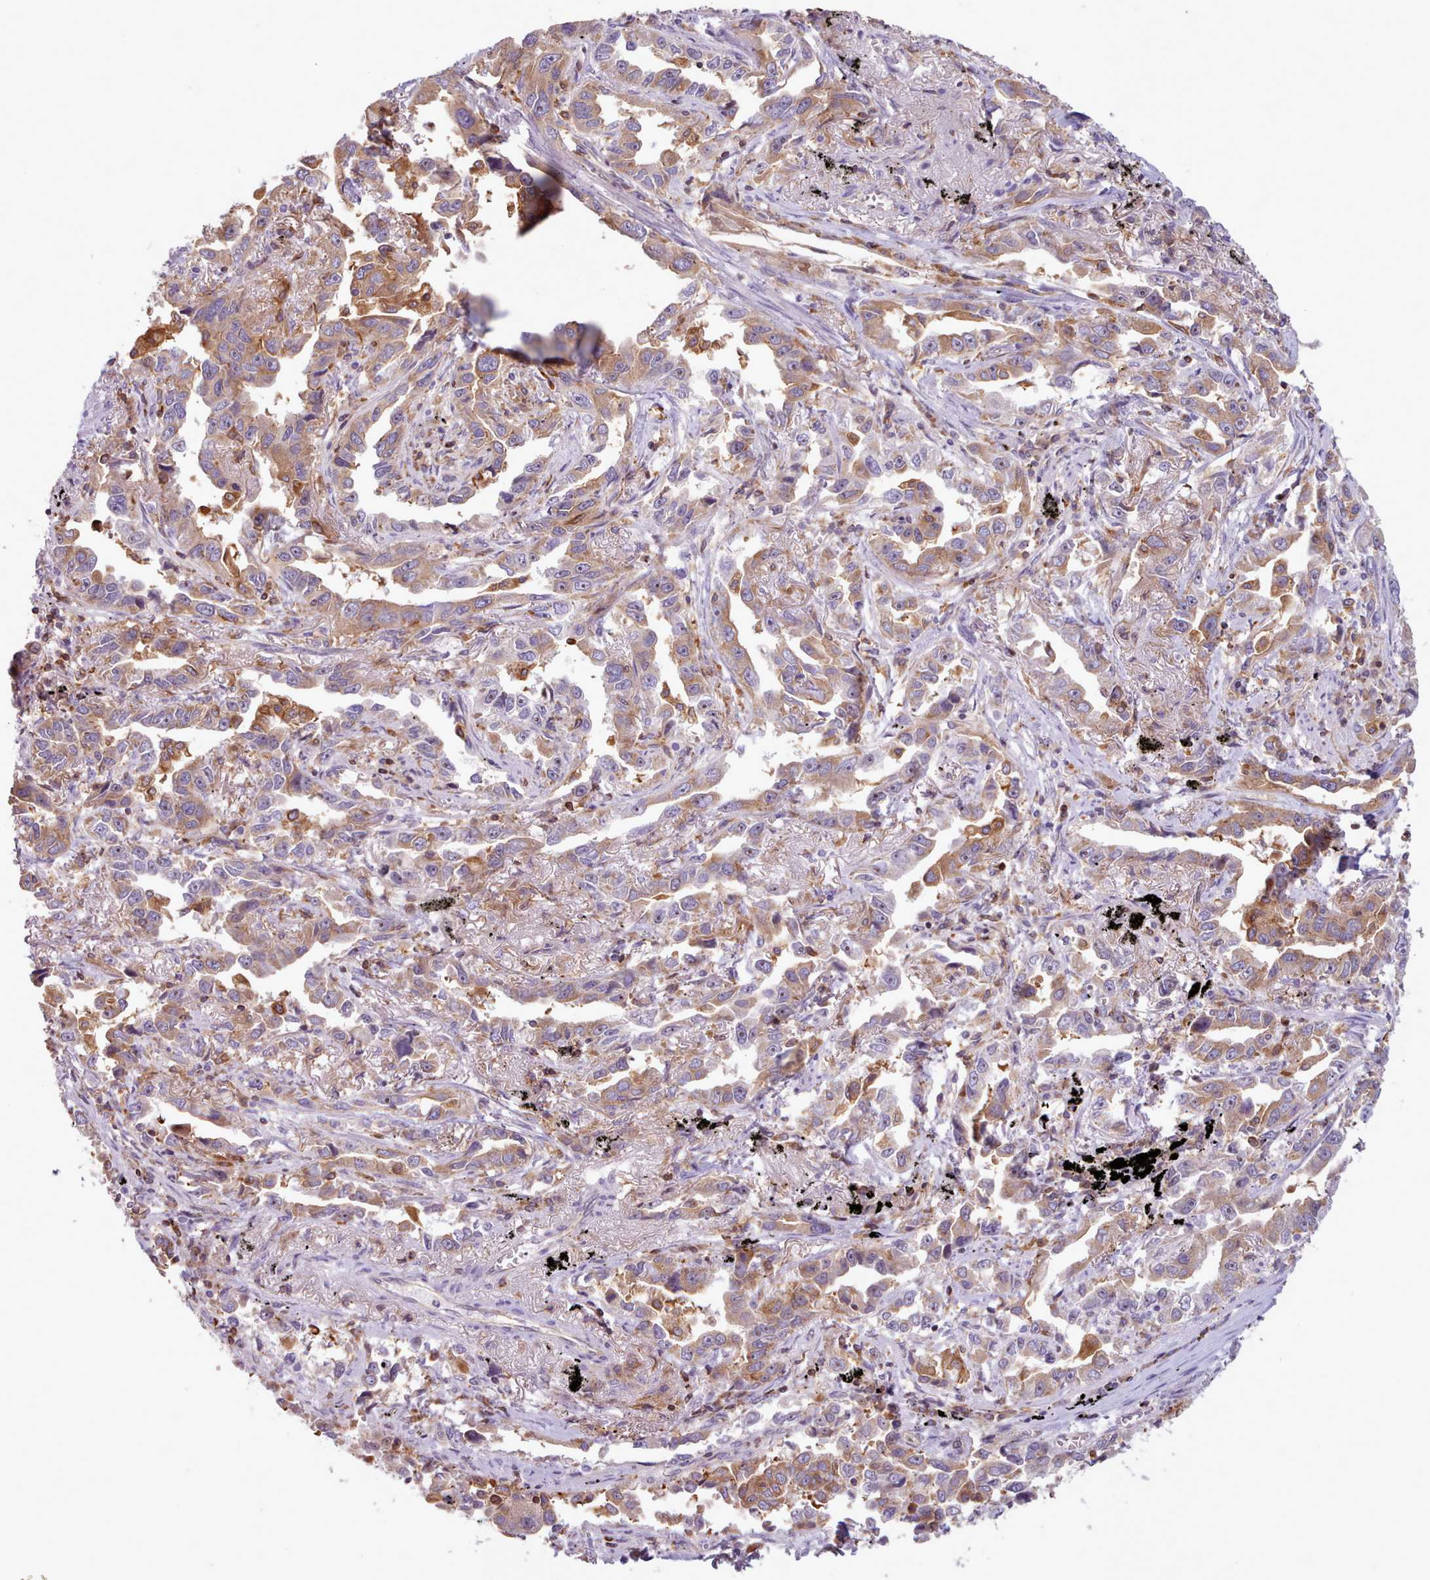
{"staining": {"intensity": "moderate", "quantity": "25%-75%", "location": "cytoplasmic/membranous"}, "tissue": "lung cancer", "cell_type": "Tumor cells", "image_type": "cancer", "snomed": [{"axis": "morphology", "description": "Adenocarcinoma, NOS"}, {"axis": "topography", "description": "Lung"}], "caption": "Immunohistochemistry (IHC) of human lung cancer (adenocarcinoma) exhibits medium levels of moderate cytoplasmic/membranous staining in about 25%-75% of tumor cells.", "gene": "CRYBG1", "patient": {"sex": "male", "age": 67}}